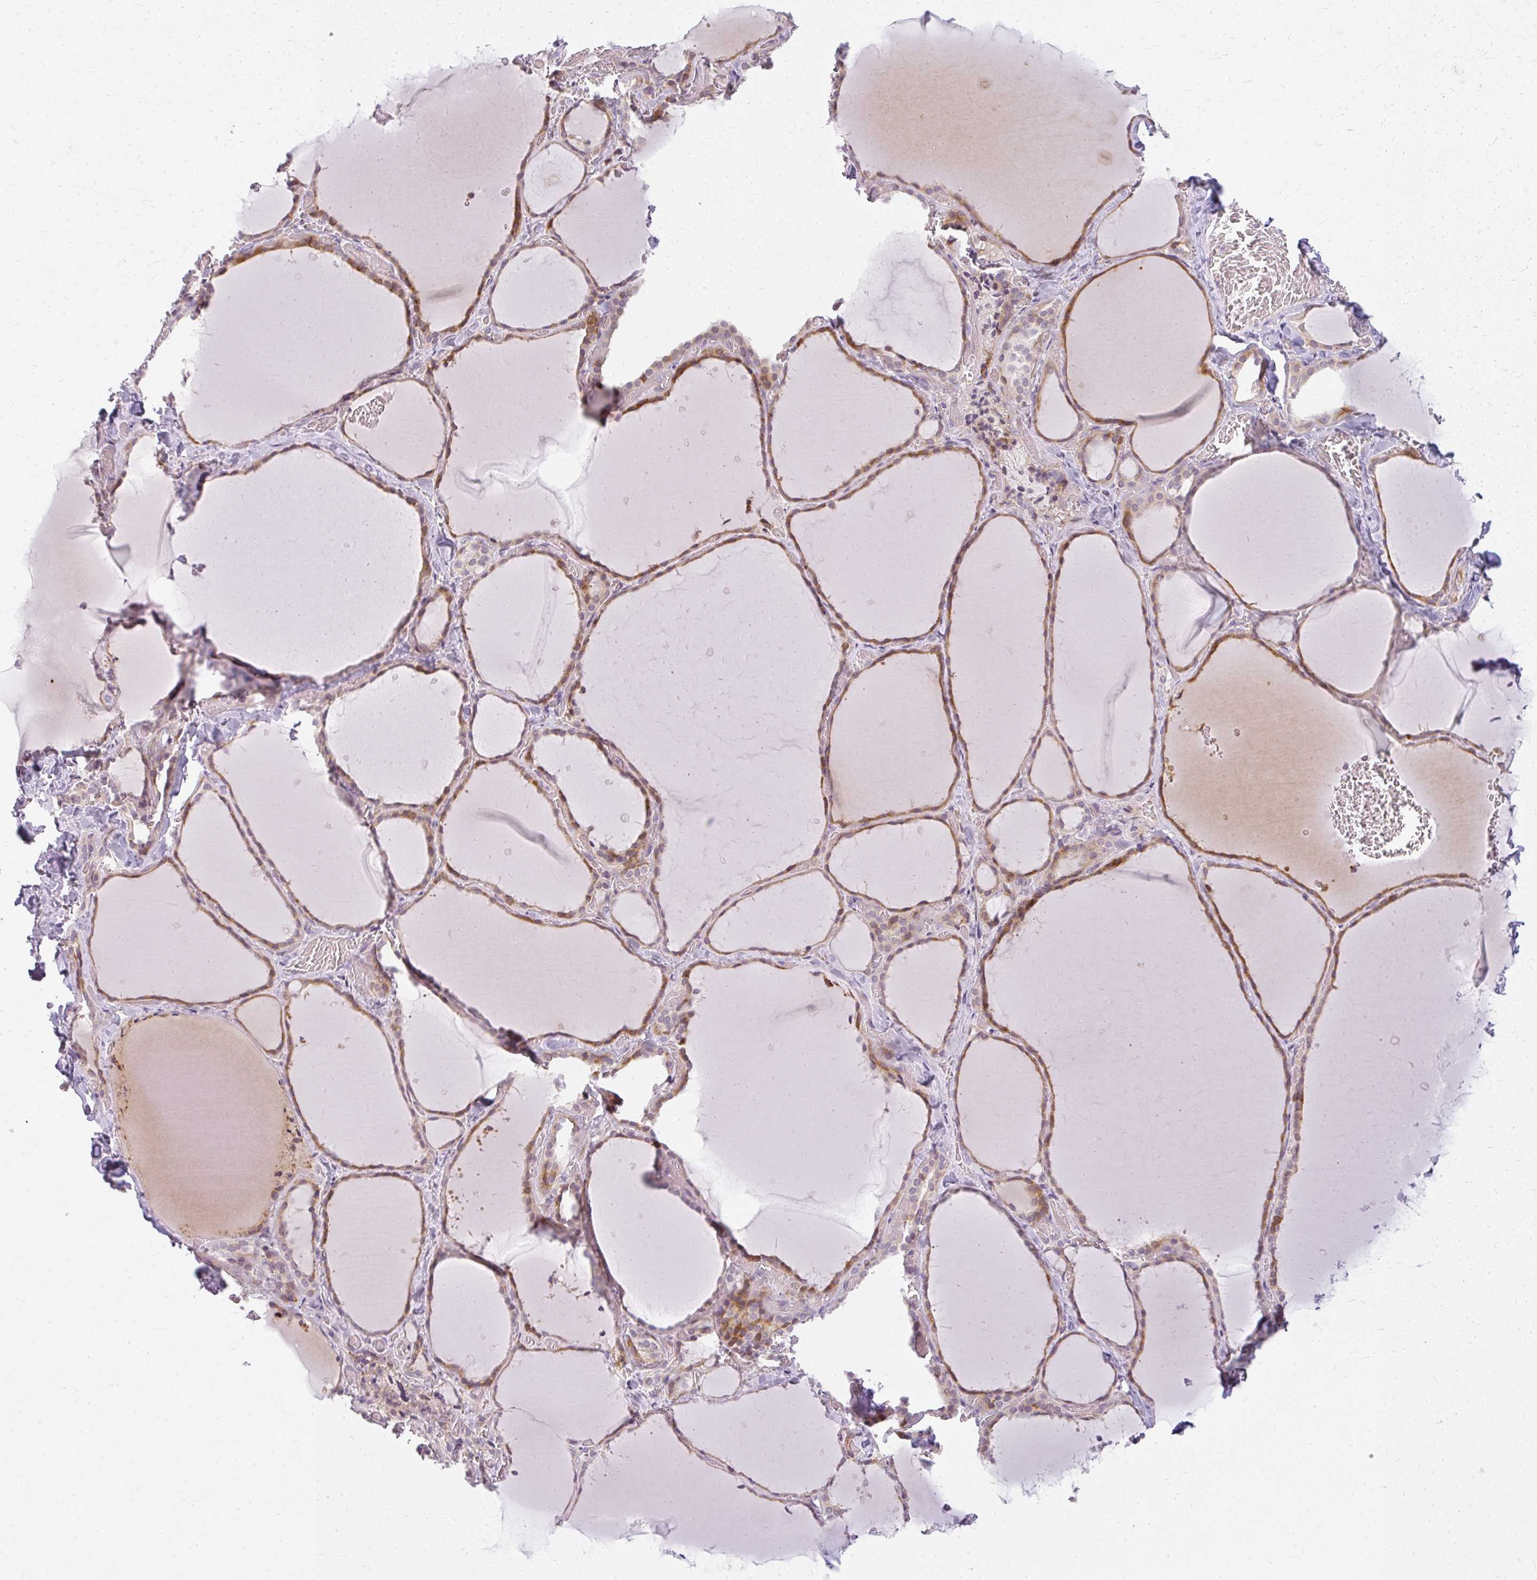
{"staining": {"intensity": "moderate", "quantity": ">75%", "location": "cytoplasmic/membranous,nuclear"}, "tissue": "thyroid gland", "cell_type": "Glandular cells", "image_type": "normal", "snomed": [{"axis": "morphology", "description": "Normal tissue, NOS"}, {"axis": "topography", "description": "Thyroid gland"}], "caption": "Thyroid gland was stained to show a protein in brown. There is medium levels of moderate cytoplasmic/membranous,nuclear staining in about >75% of glandular cells.", "gene": "ZFYVE26", "patient": {"sex": "female", "age": 36}}